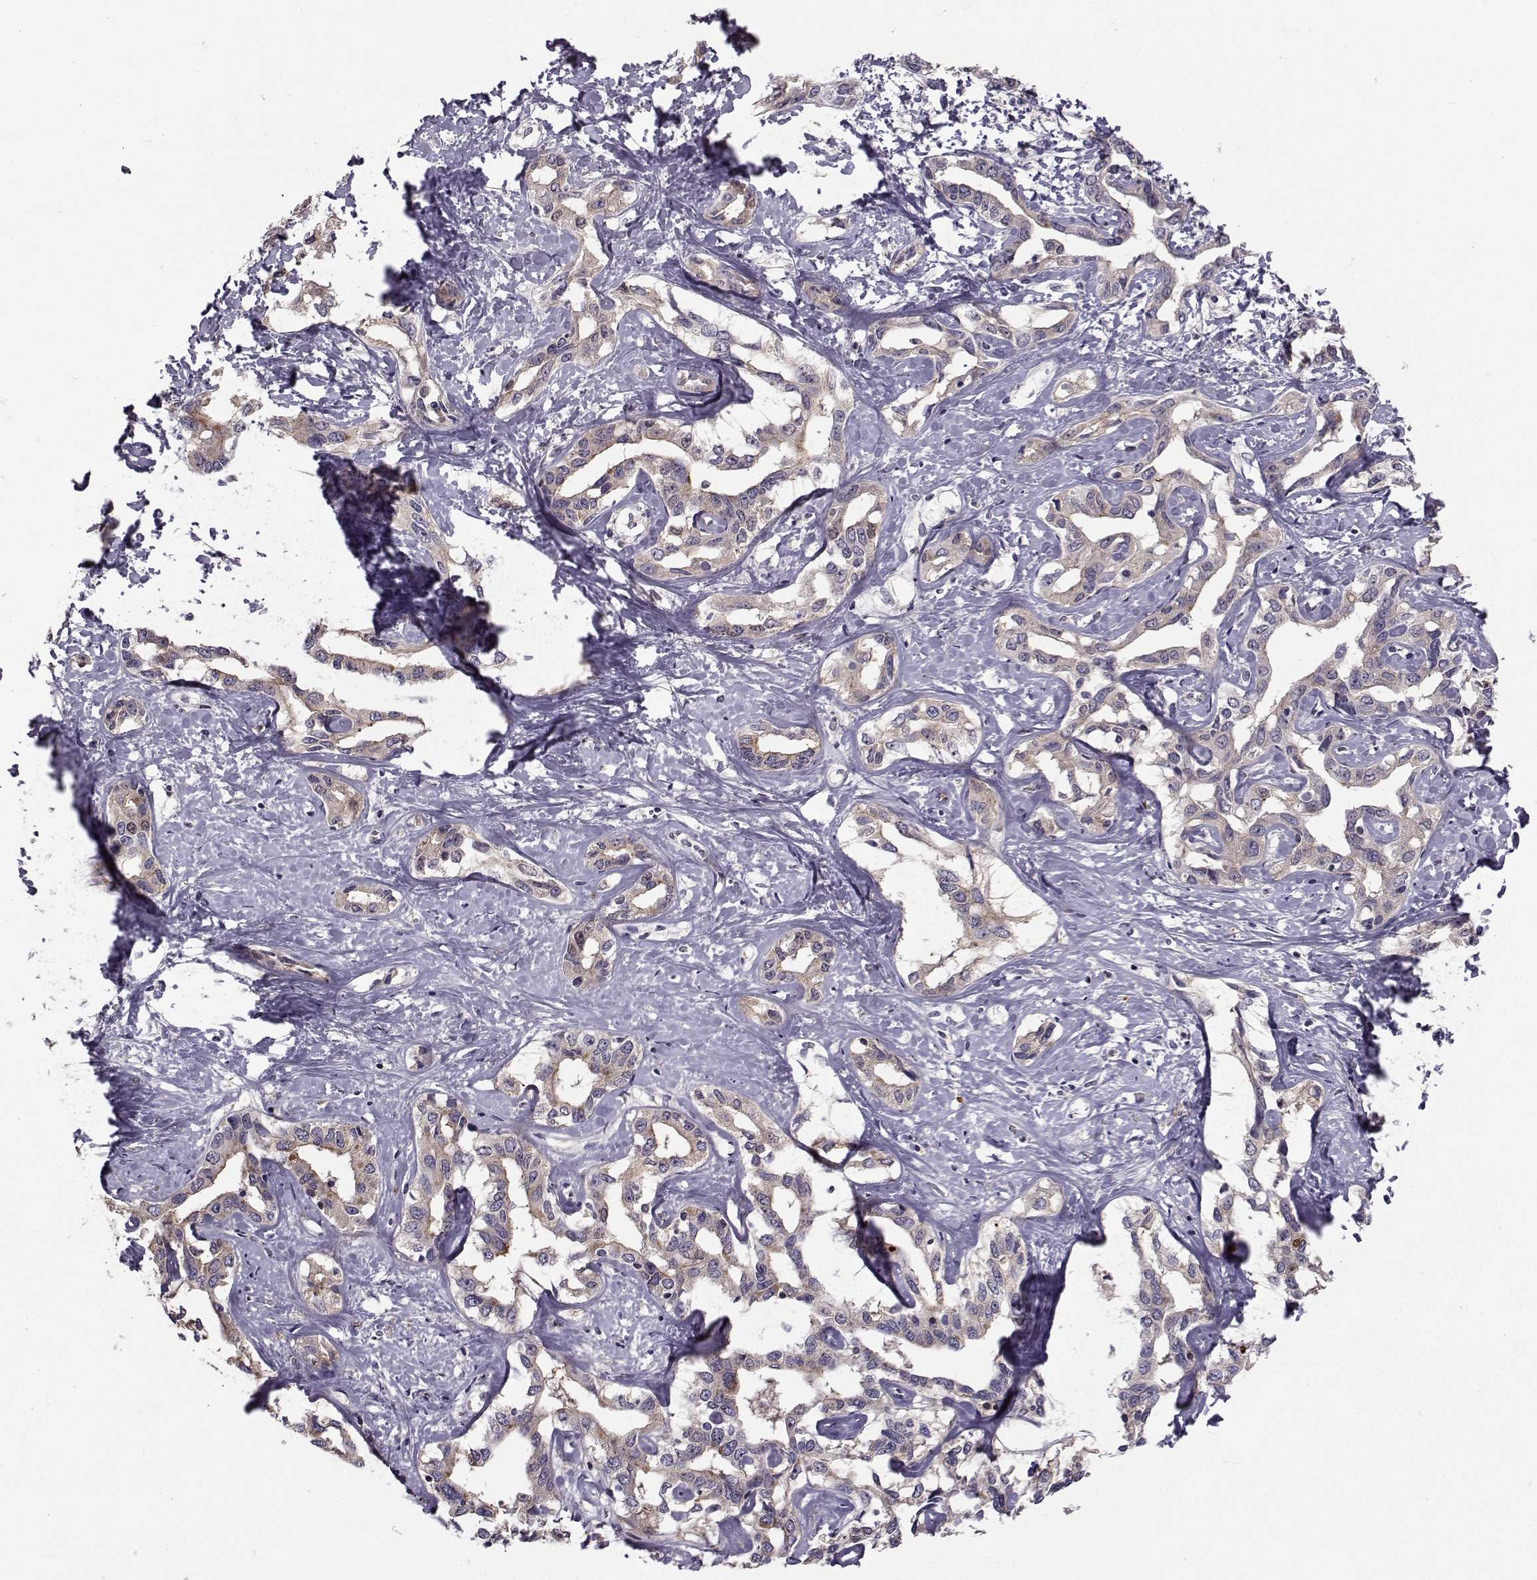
{"staining": {"intensity": "moderate", "quantity": "25%-75%", "location": "cytoplasmic/membranous"}, "tissue": "liver cancer", "cell_type": "Tumor cells", "image_type": "cancer", "snomed": [{"axis": "morphology", "description": "Cholangiocarcinoma"}, {"axis": "topography", "description": "Liver"}], "caption": "Immunohistochemical staining of liver cancer (cholangiocarcinoma) displays medium levels of moderate cytoplasmic/membranous protein staining in about 25%-75% of tumor cells. (Stains: DAB (3,3'-diaminobenzidine) in brown, nuclei in blue, Microscopy: brightfield microscopy at high magnification).", "gene": "TNFRSF11B", "patient": {"sex": "male", "age": 59}}